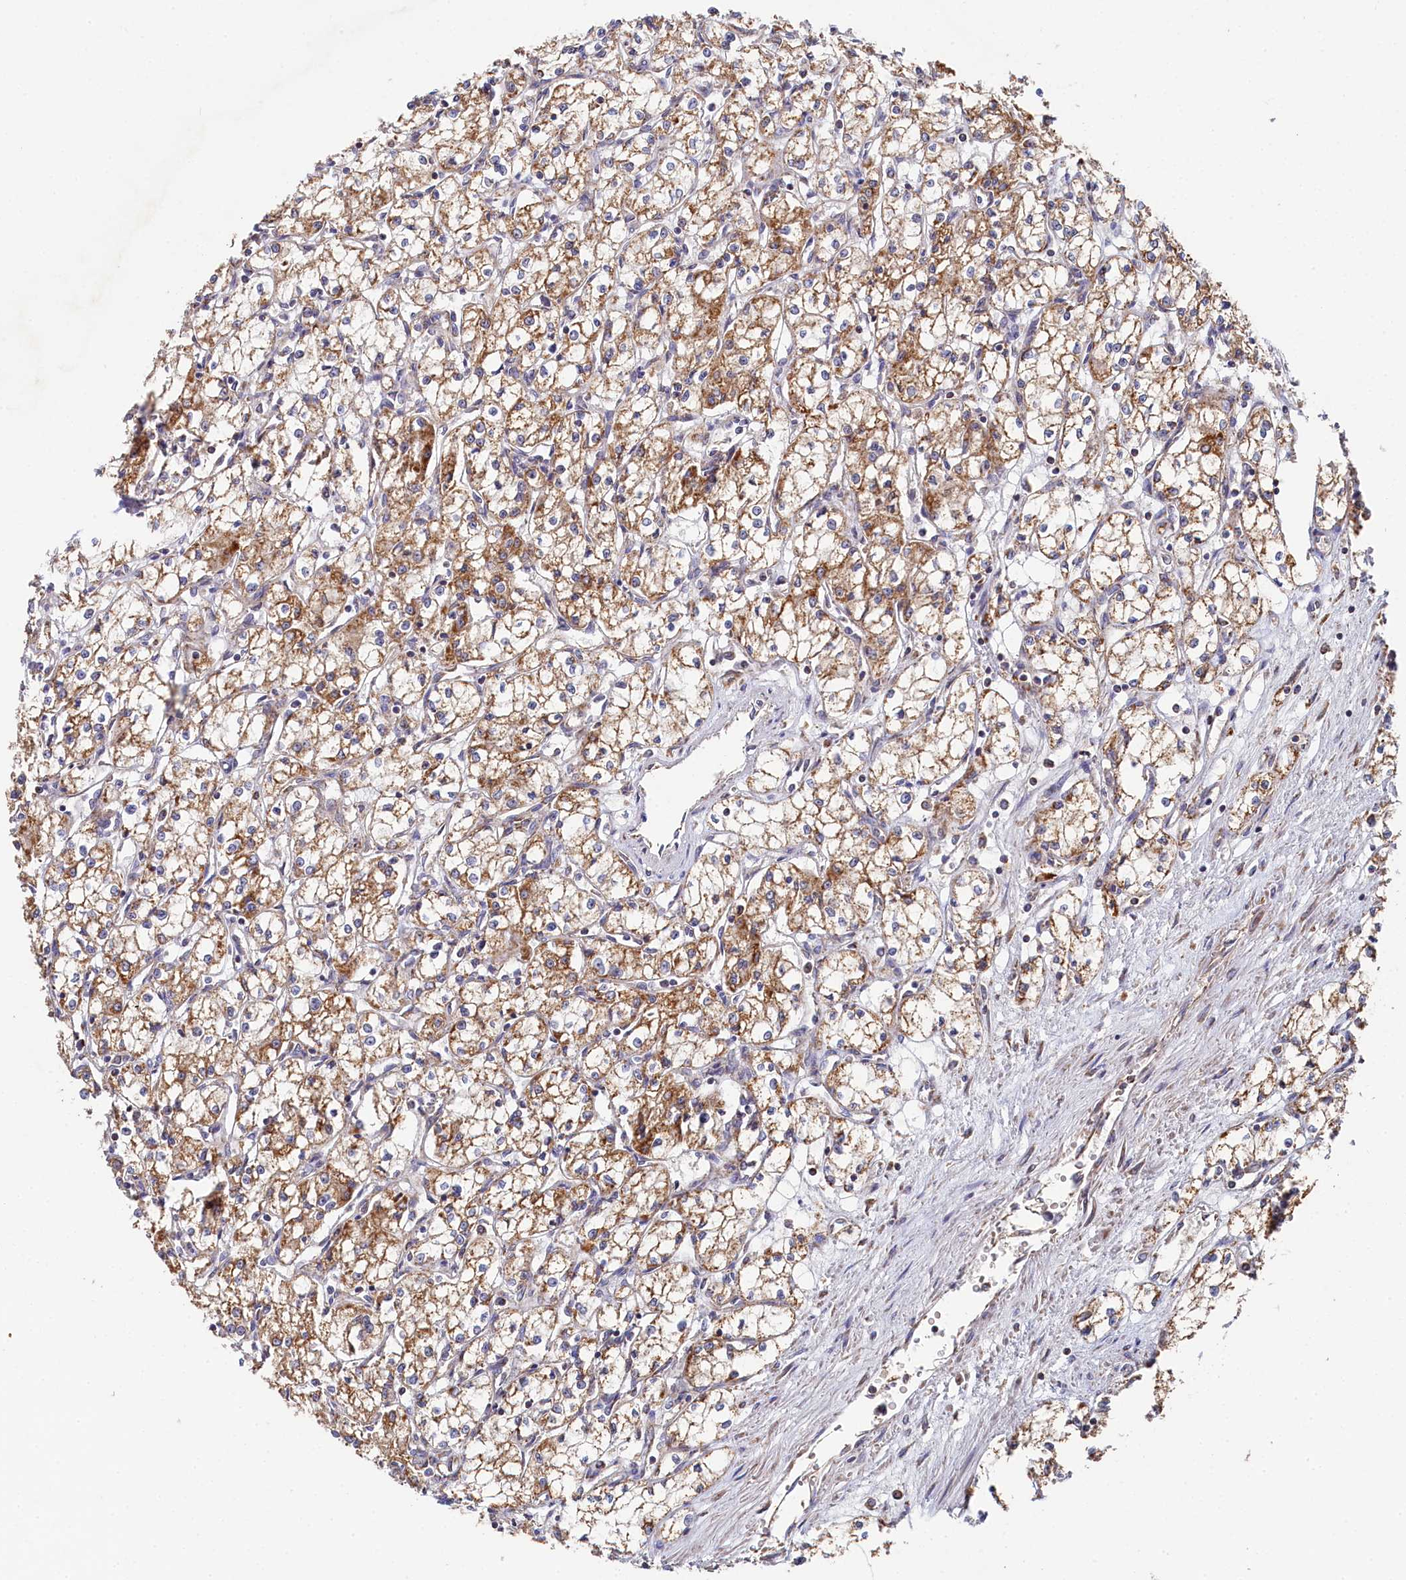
{"staining": {"intensity": "moderate", "quantity": ">75%", "location": "cytoplasmic/membranous"}, "tissue": "renal cancer", "cell_type": "Tumor cells", "image_type": "cancer", "snomed": [{"axis": "morphology", "description": "Adenocarcinoma, NOS"}, {"axis": "topography", "description": "Kidney"}], "caption": "Tumor cells display medium levels of moderate cytoplasmic/membranous staining in about >75% of cells in adenocarcinoma (renal).", "gene": "HAUS2", "patient": {"sex": "male", "age": 59}}